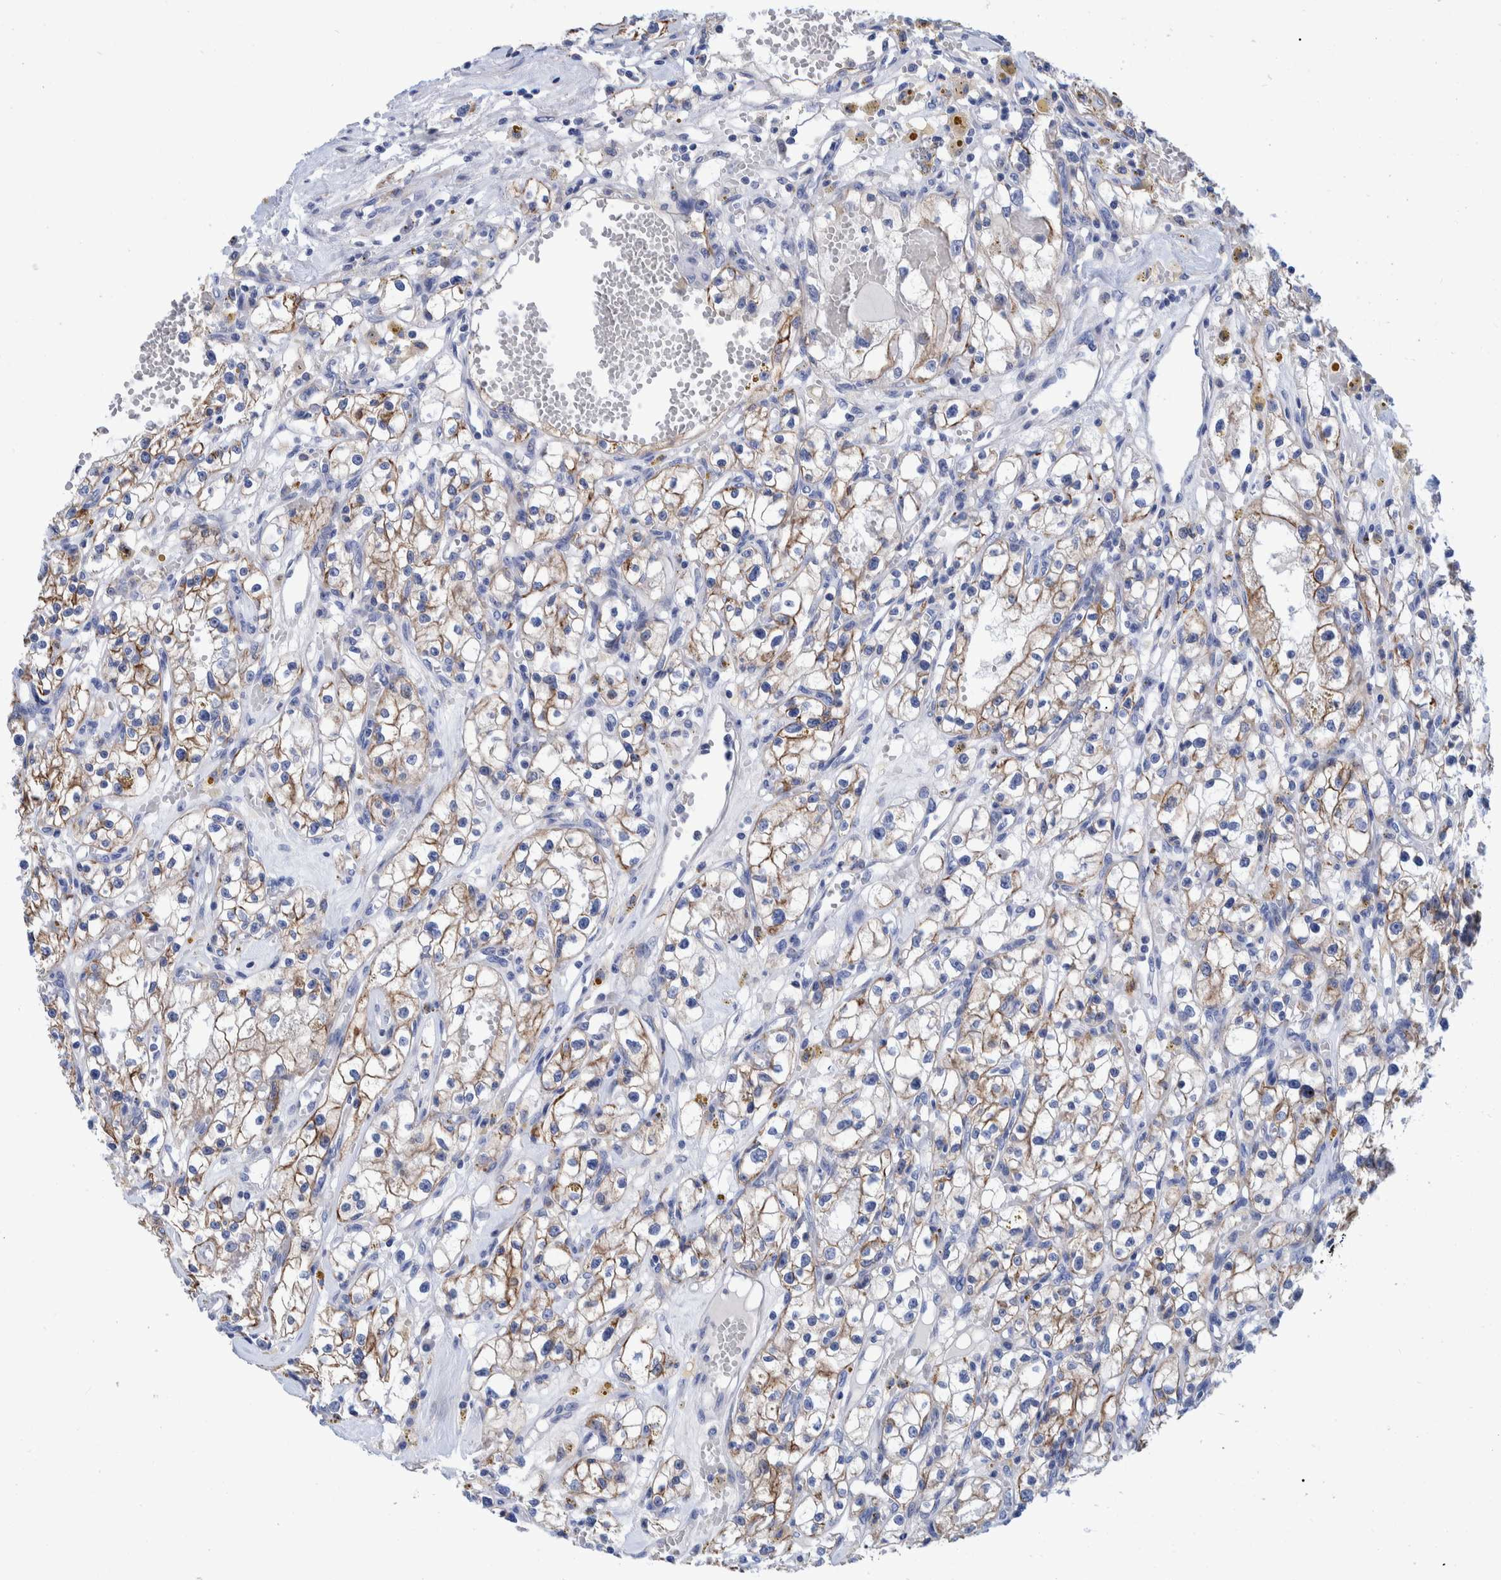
{"staining": {"intensity": "moderate", "quantity": ">75%", "location": "cytoplasmic/membranous"}, "tissue": "renal cancer", "cell_type": "Tumor cells", "image_type": "cancer", "snomed": [{"axis": "morphology", "description": "Adenocarcinoma, NOS"}, {"axis": "topography", "description": "Kidney"}], "caption": "Immunohistochemical staining of human renal adenocarcinoma shows medium levels of moderate cytoplasmic/membranous positivity in about >75% of tumor cells.", "gene": "MKS1", "patient": {"sex": "male", "age": 56}}